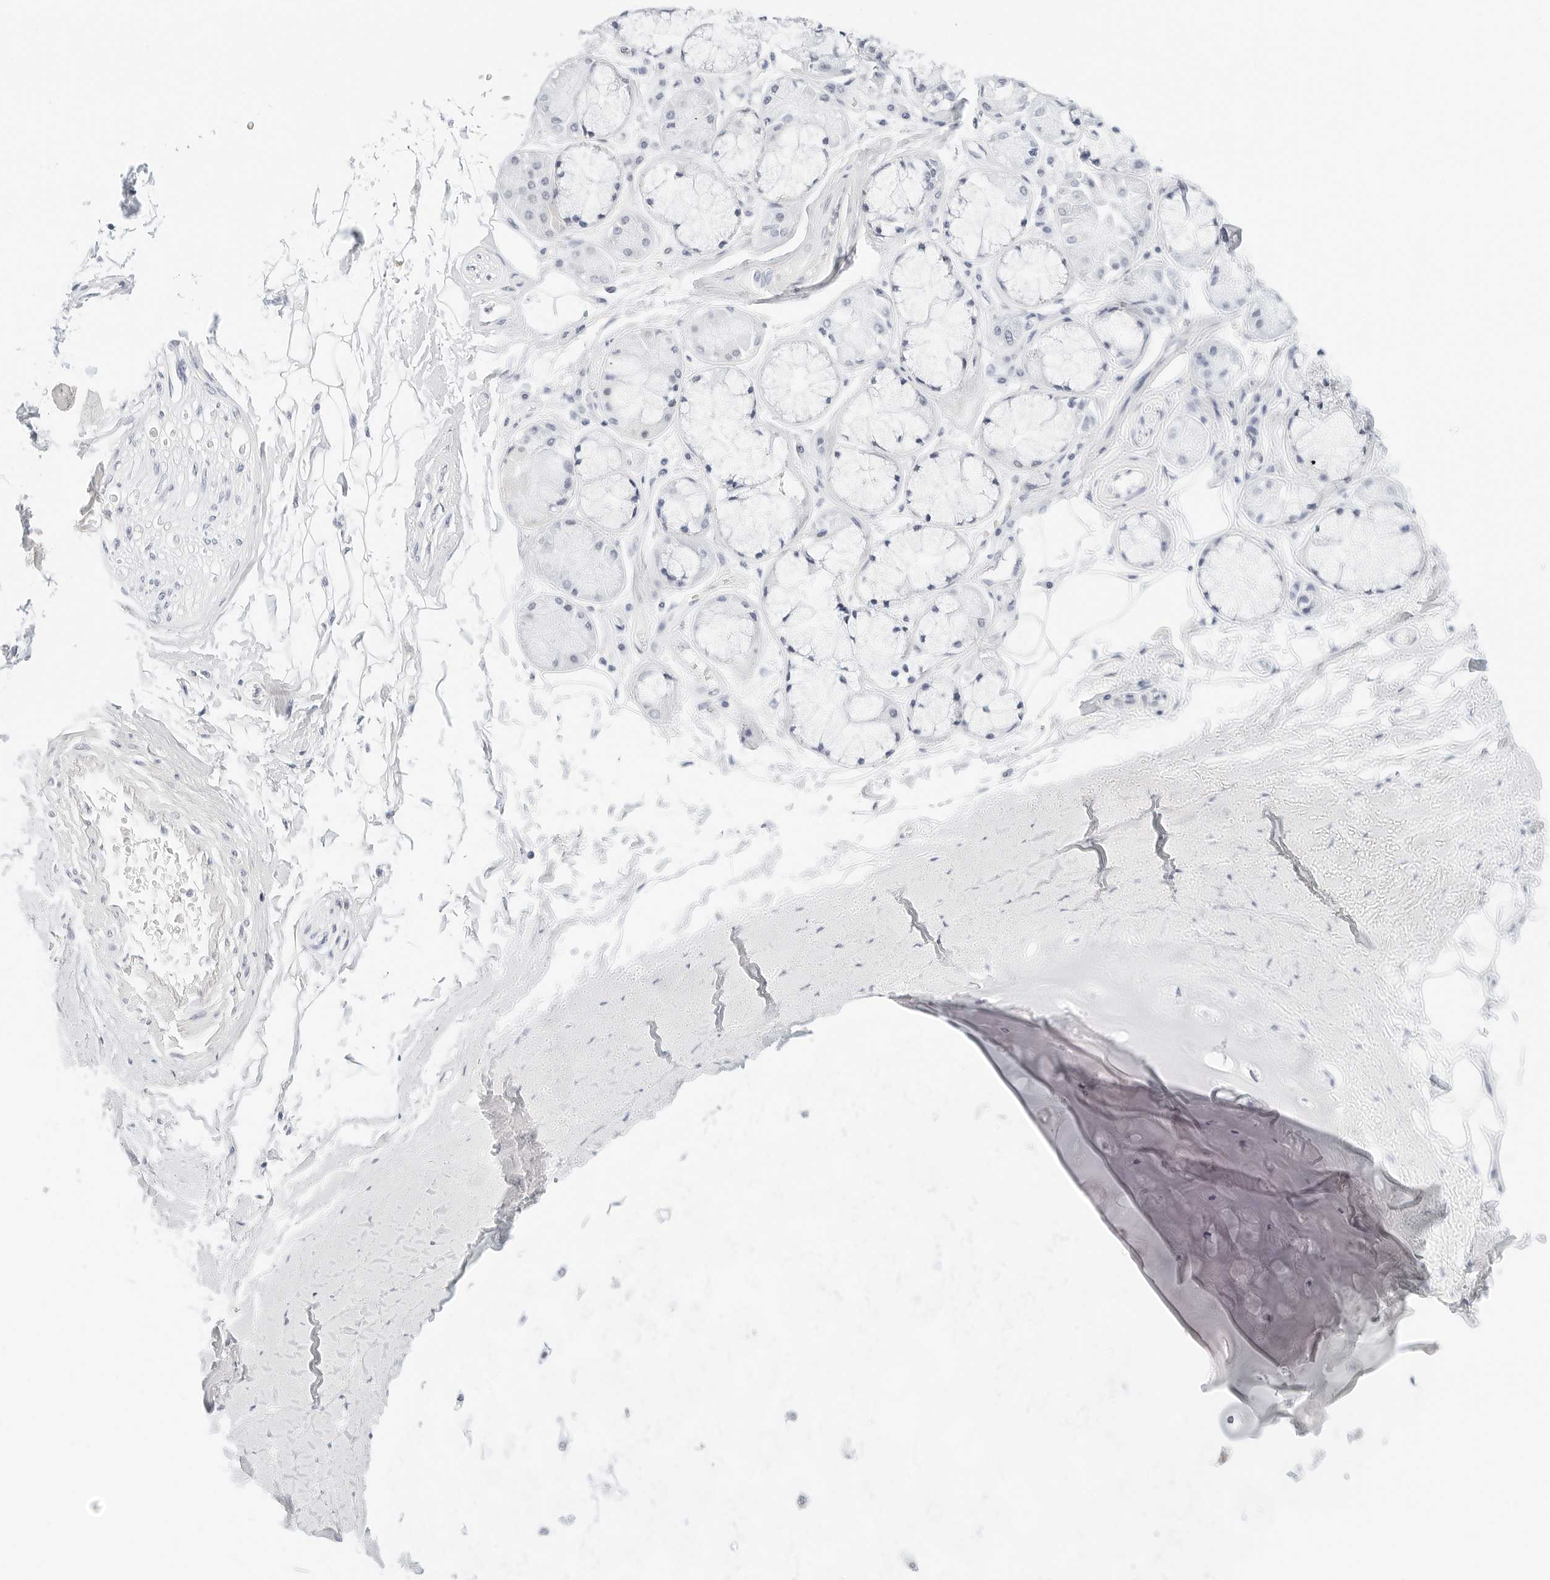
{"staining": {"intensity": "negative", "quantity": "none", "location": "none"}, "tissue": "adipose tissue", "cell_type": "Adipocytes", "image_type": "normal", "snomed": [{"axis": "morphology", "description": "Normal tissue, NOS"}, {"axis": "topography", "description": "Bronchus"}], "caption": "Immunohistochemistry (IHC) of unremarkable human adipose tissue exhibits no expression in adipocytes.", "gene": "CD22", "patient": {"sex": "male", "age": 66}}